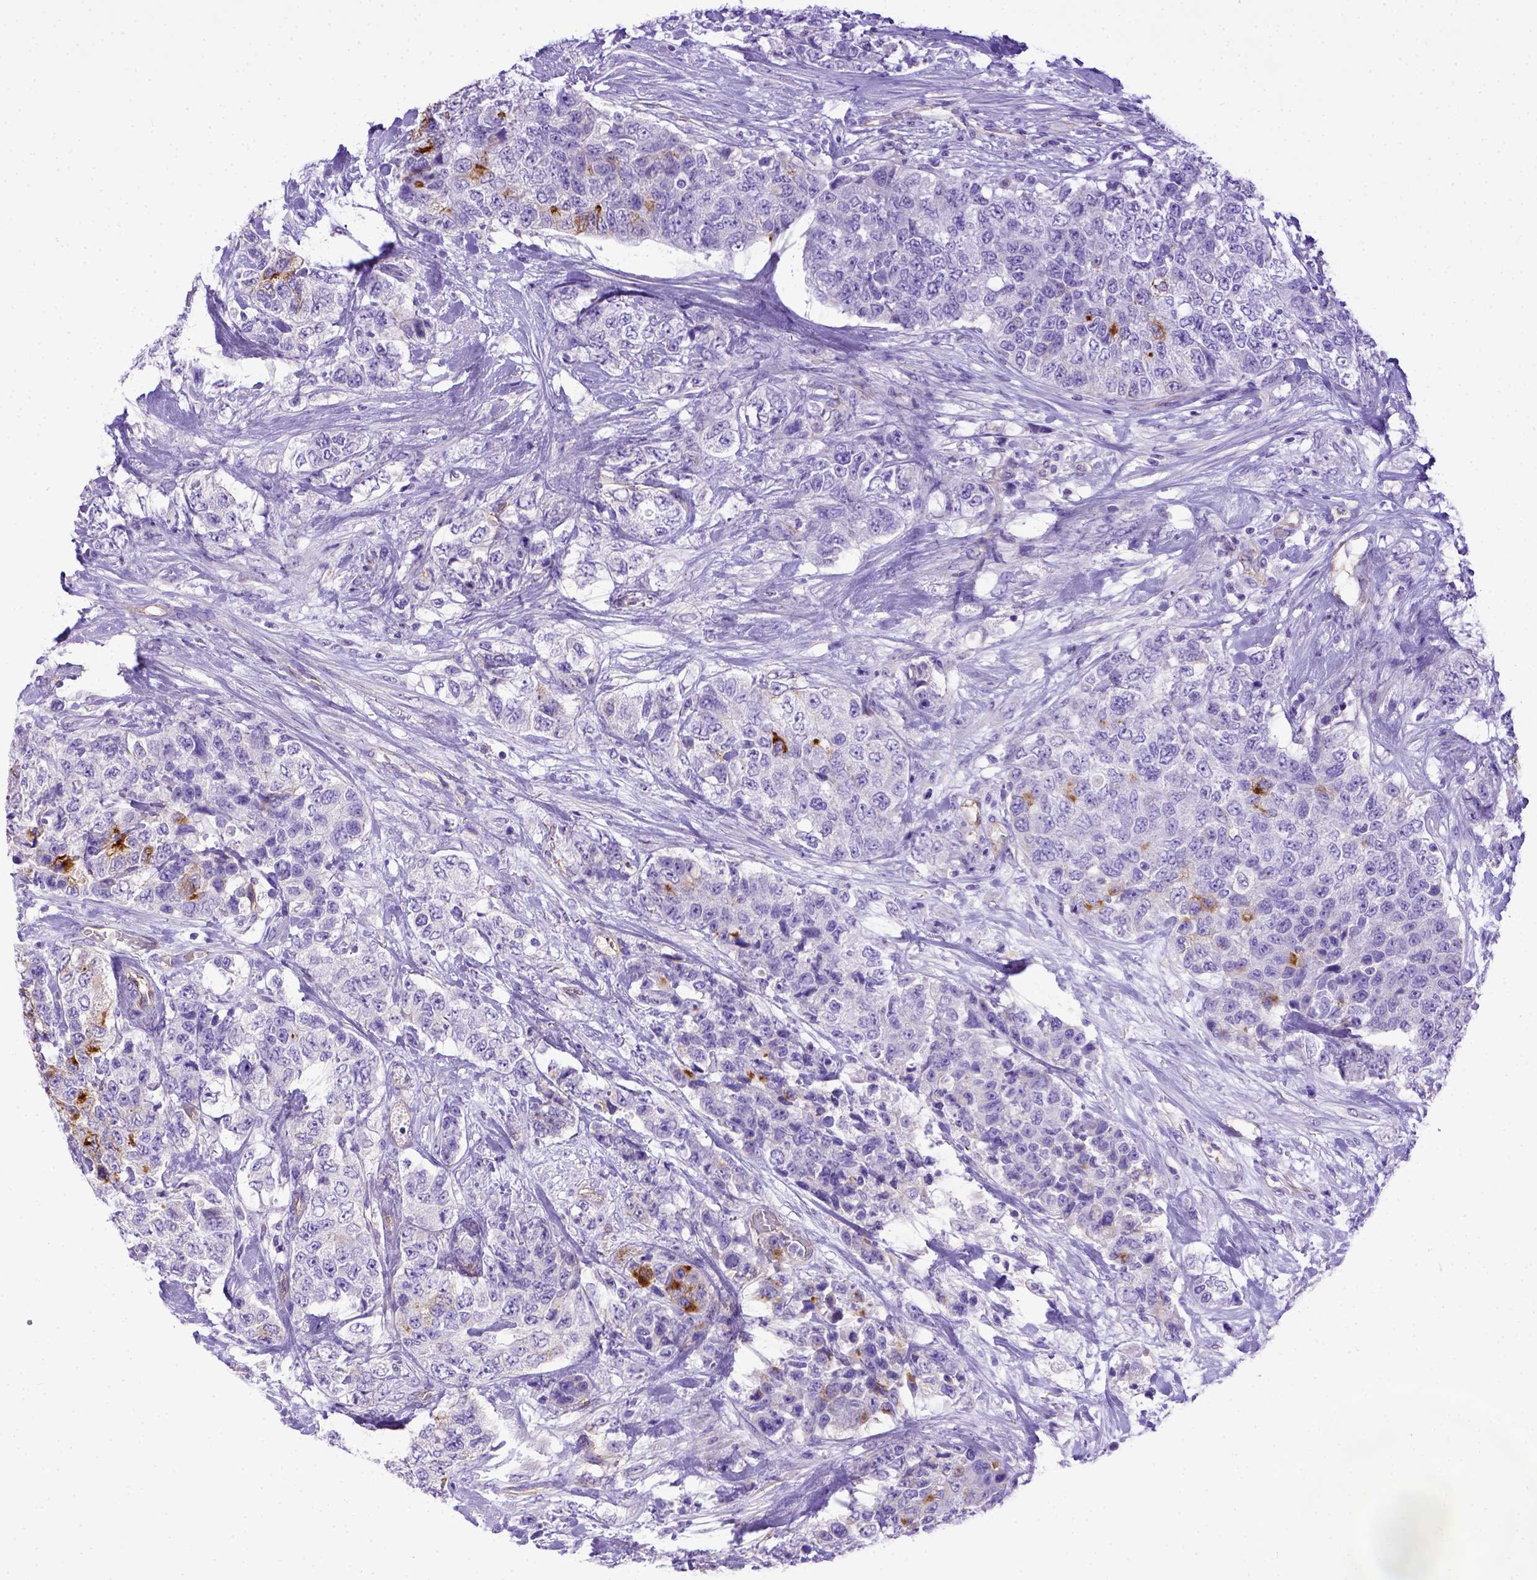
{"staining": {"intensity": "moderate", "quantity": "<25%", "location": "cytoplasmic/membranous"}, "tissue": "urothelial cancer", "cell_type": "Tumor cells", "image_type": "cancer", "snomed": [{"axis": "morphology", "description": "Urothelial carcinoma, High grade"}, {"axis": "topography", "description": "Urinary bladder"}], "caption": "Immunohistochemical staining of human urothelial cancer displays low levels of moderate cytoplasmic/membranous positivity in approximately <25% of tumor cells. Using DAB (3,3'-diaminobenzidine) (brown) and hematoxylin (blue) stains, captured at high magnification using brightfield microscopy.", "gene": "LRRC18", "patient": {"sex": "female", "age": 78}}